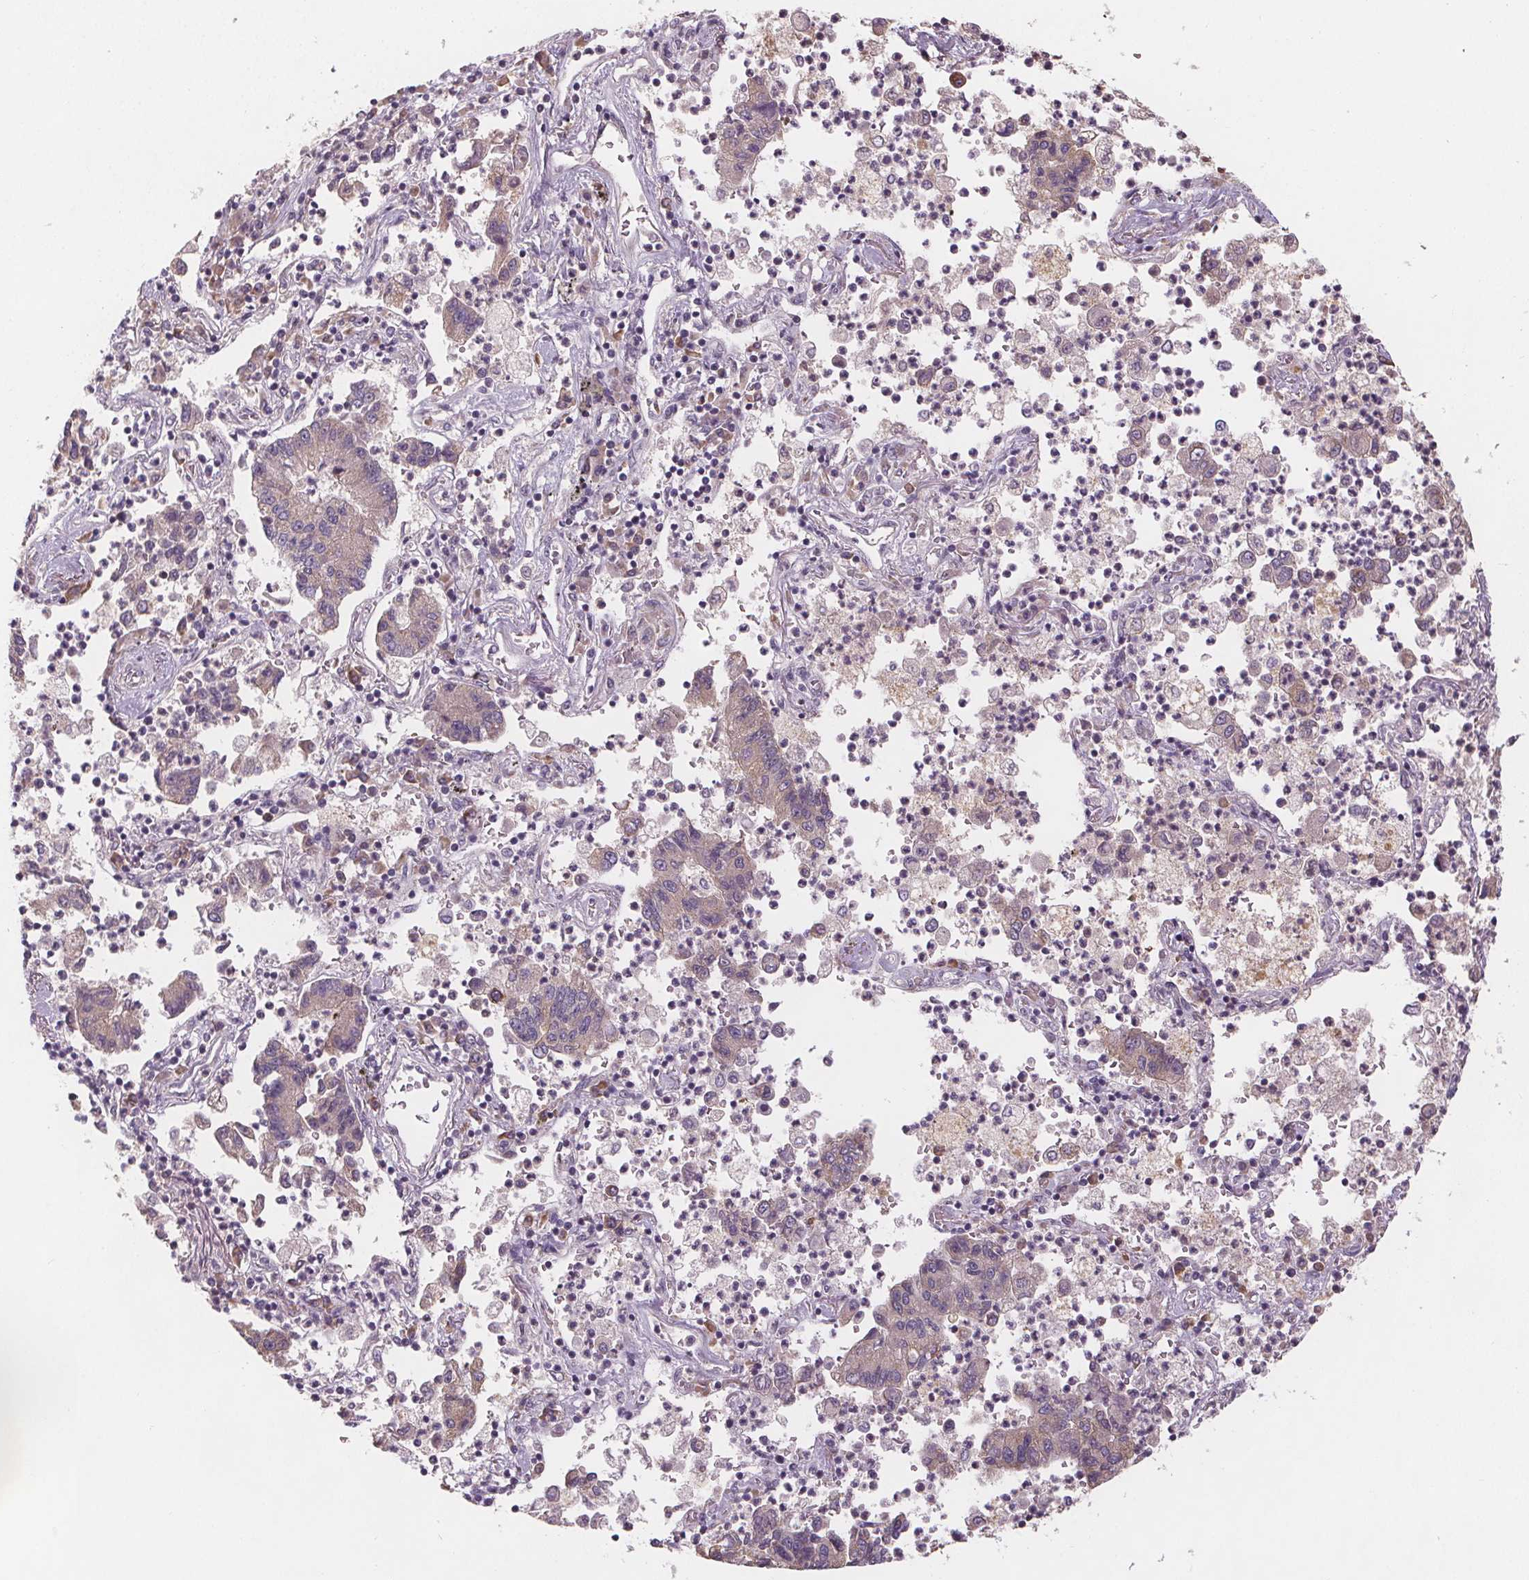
{"staining": {"intensity": "negative", "quantity": "none", "location": "none"}, "tissue": "lung cancer", "cell_type": "Tumor cells", "image_type": "cancer", "snomed": [{"axis": "morphology", "description": "Adenocarcinoma, NOS"}, {"axis": "topography", "description": "Lung"}], "caption": "There is no significant expression in tumor cells of lung cancer.", "gene": "TMEM80", "patient": {"sex": "female", "age": 57}}